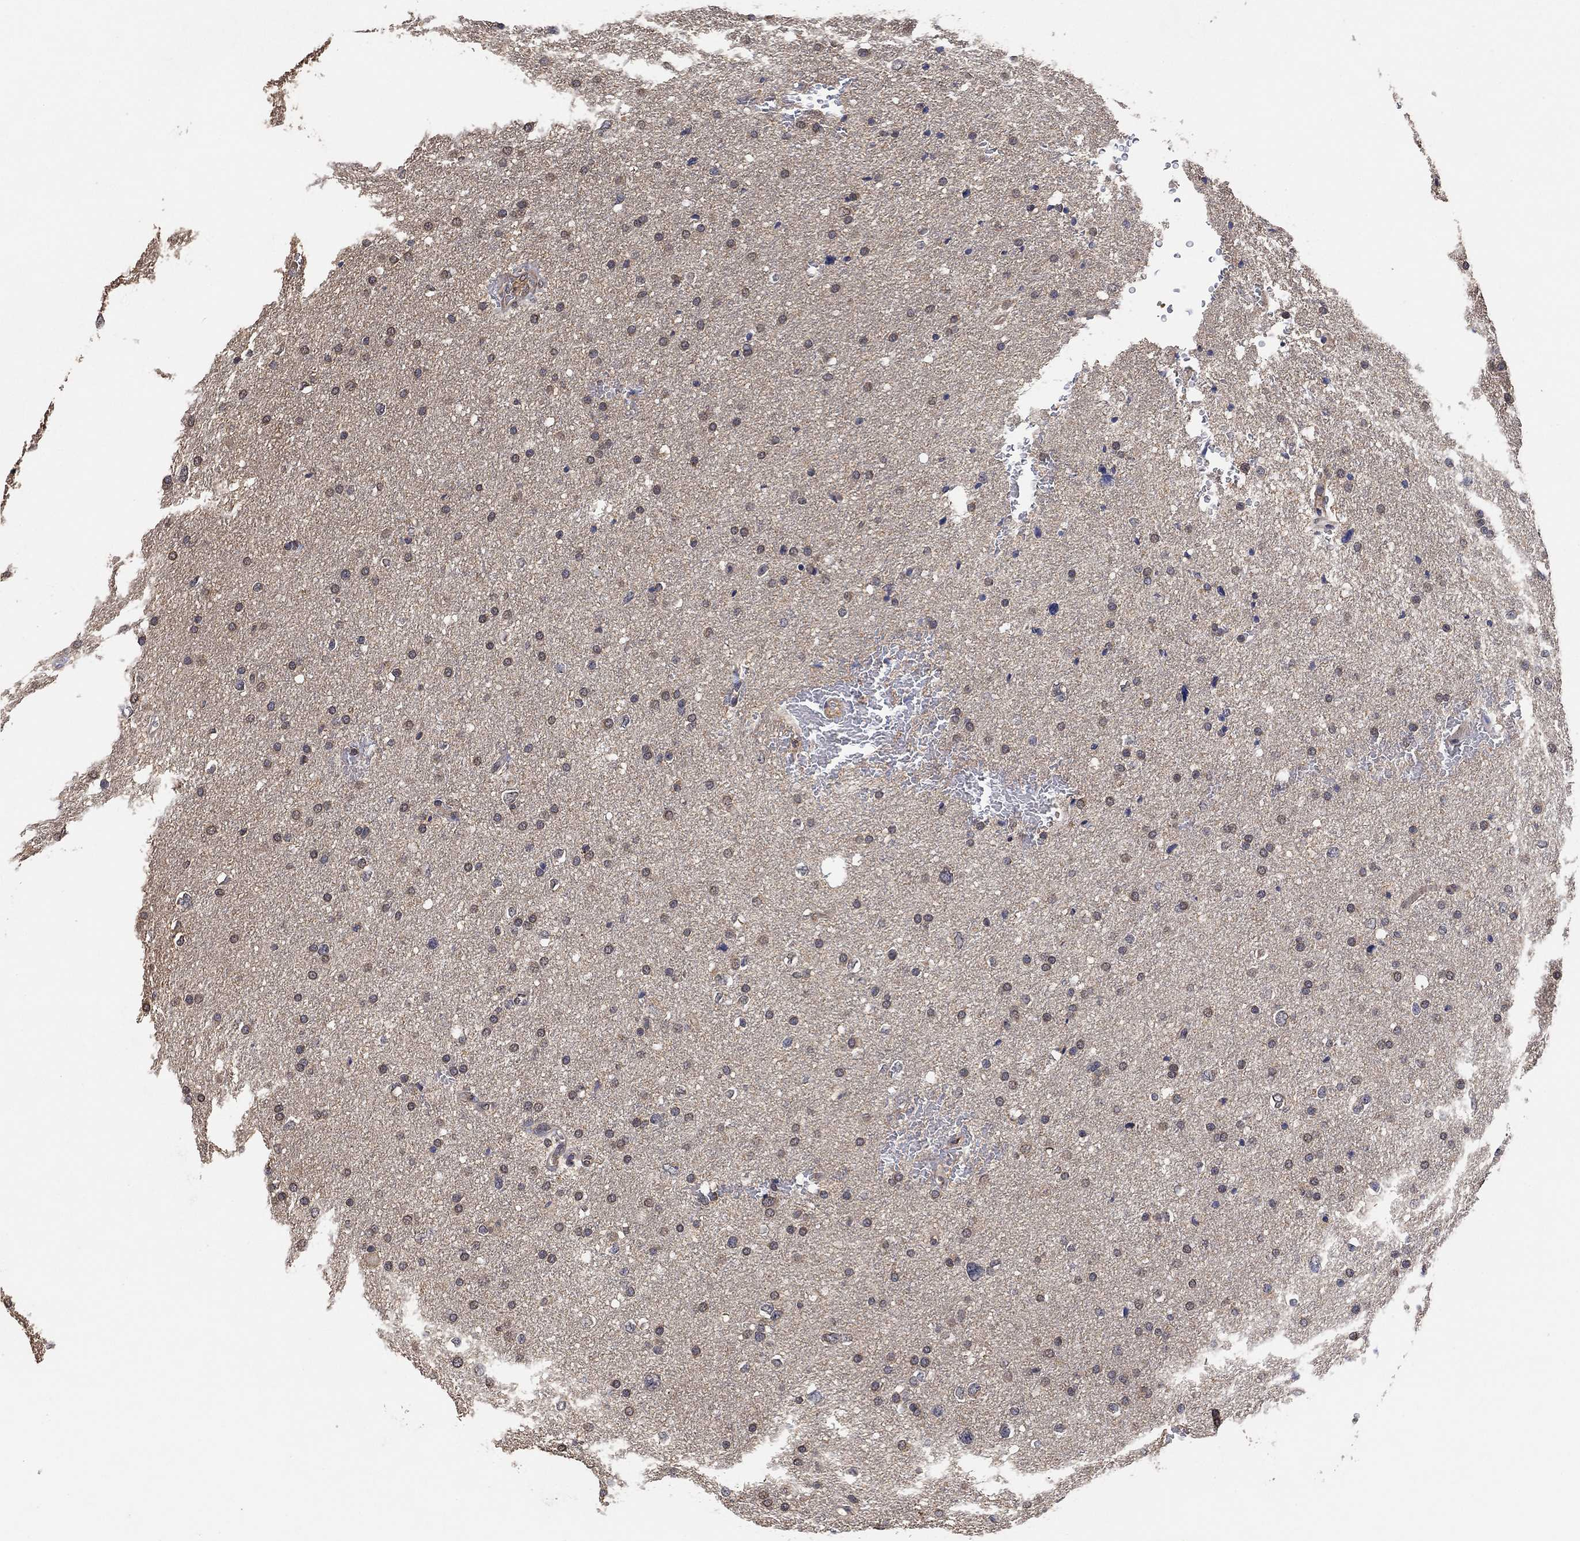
{"staining": {"intensity": "negative", "quantity": "none", "location": "none"}, "tissue": "glioma", "cell_type": "Tumor cells", "image_type": "cancer", "snomed": [{"axis": "morphology", "description": "Glioma, malignant, Low grade"}, {"axis": "topography", "description": "Brain"}], "caption": "Tumor cells show no significant expression in glioma. (DAB immunohistochemistry visualized using brightfield microscopy, high magnification).", "gene": "CCDC43", "patient": {"sex": "female", "age": 37}}